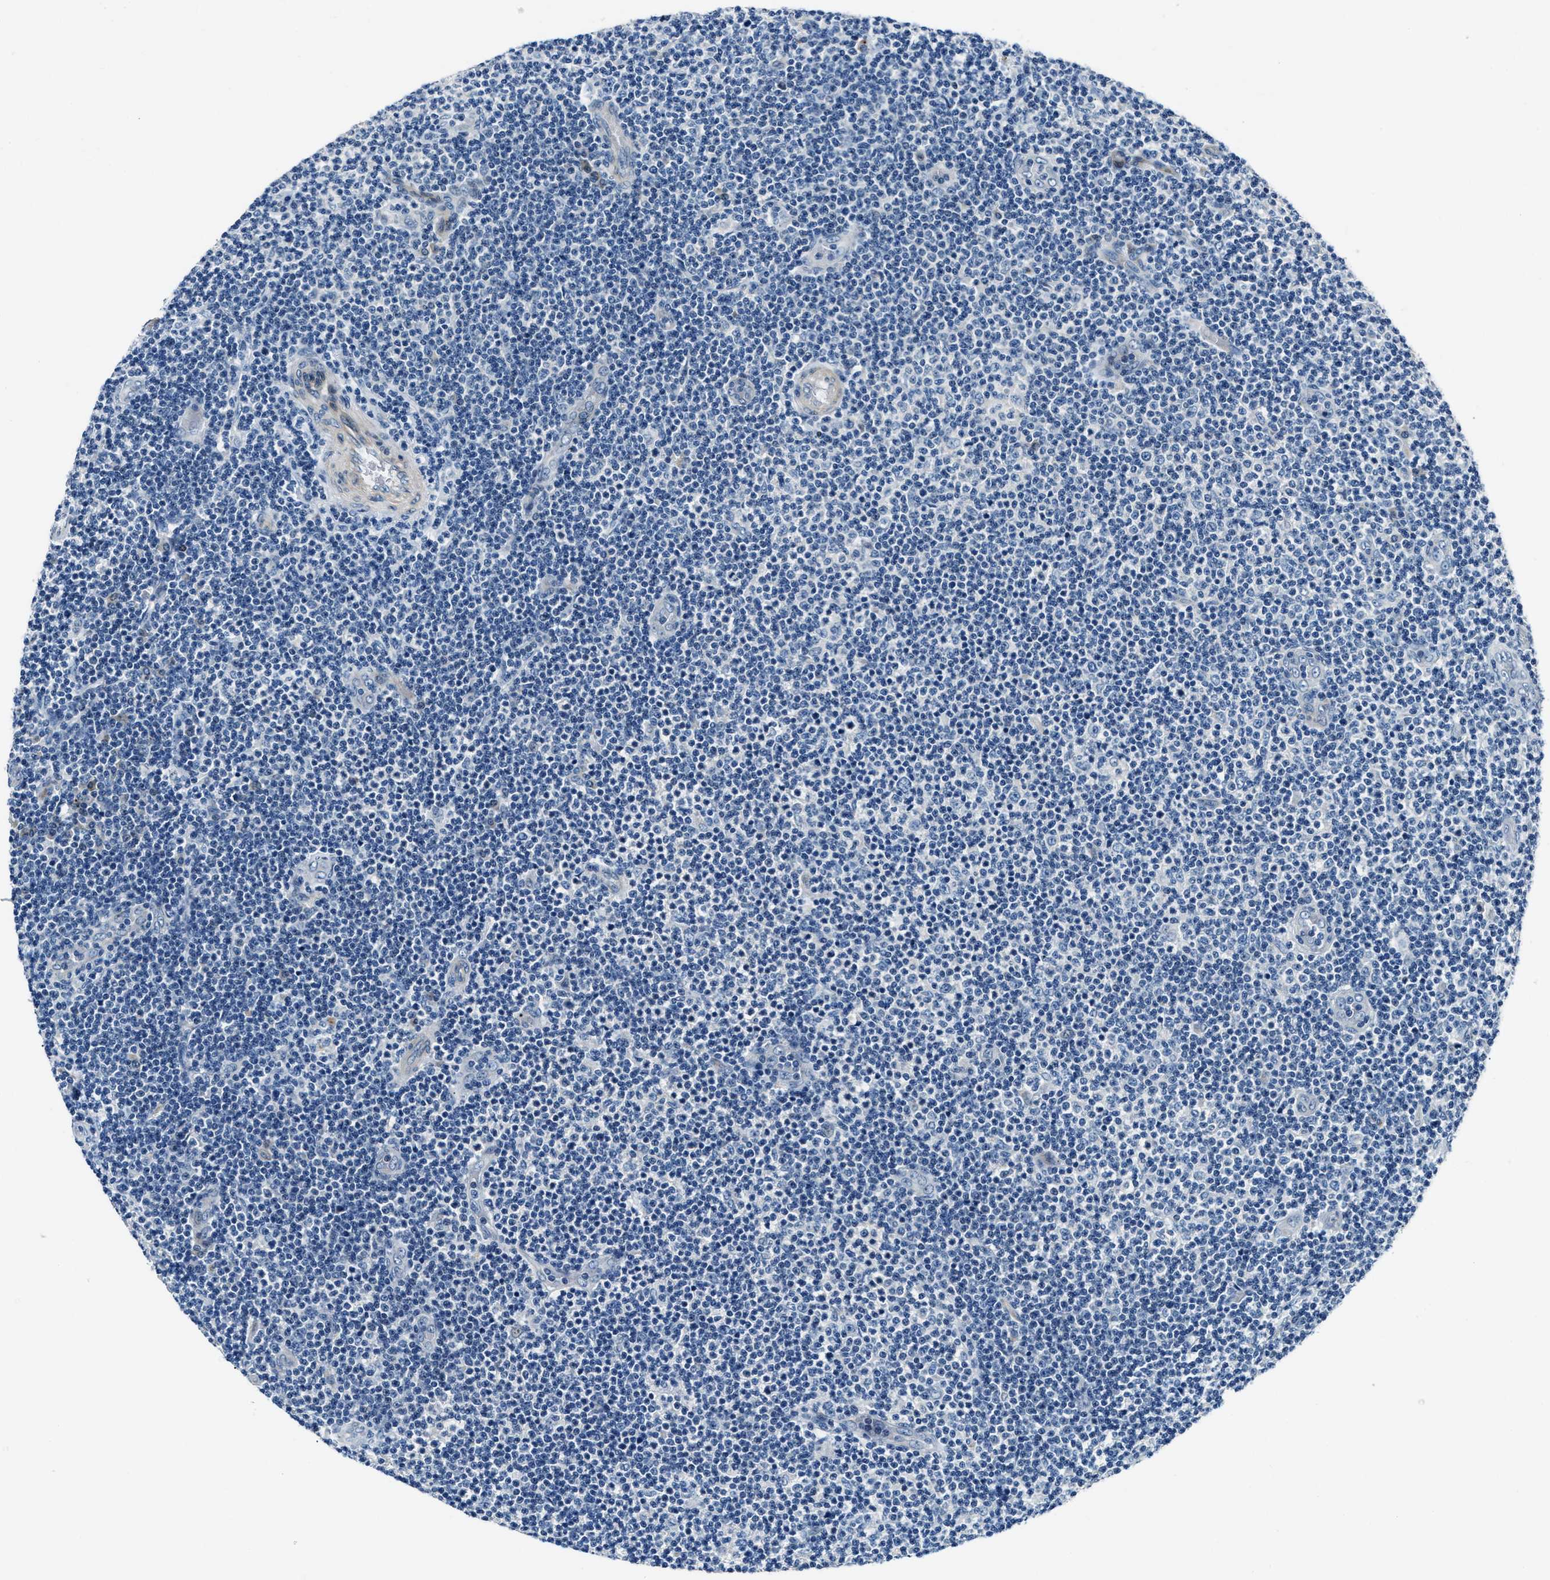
{"staining": {"intensity": "negative", "quantity": "none", "location": "none"}, "tissue": "lymphoma", "cell_type": "Tumor cells", "image_type": "cancer", "snomed": [{"axis": "morphology", "description": "Malignant lymphoma, non-Hodgkin's type, Low grade"}, {"axis": "topography", "description": "Lymph node"}], "caption": "There is no significant positivity in tumor cells of lymphoma. (DAB immunohistochemistry (IHC) visualized using brightfield microscopy, high magnification).", "gene": "MPDZ", "patient": {"sex": "male", "age": 83}}